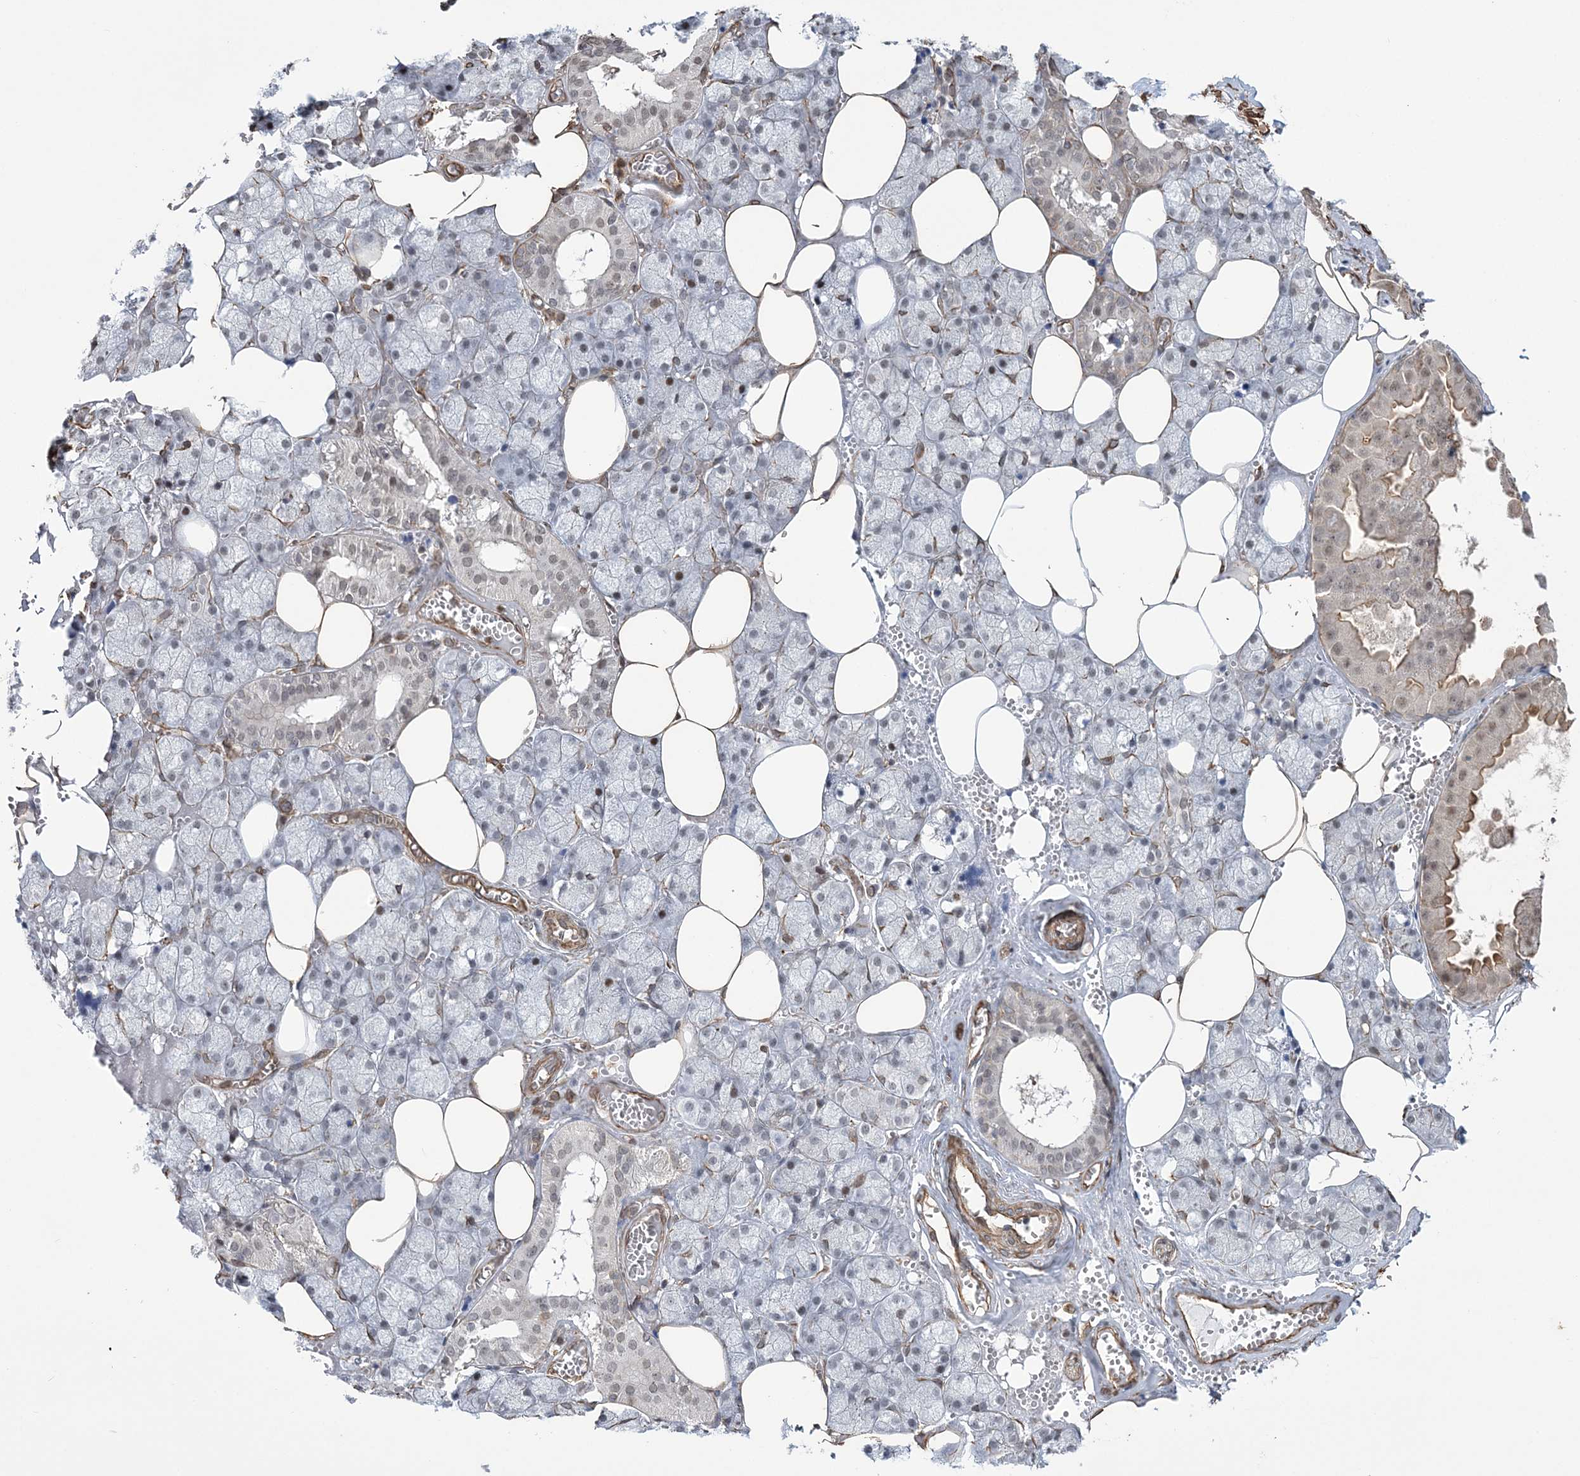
{"staining": {"intensity": "weak", "quantity": "25%-75%", "location": "nuclear"}, "tissue": "salivary gland", "cell_type": "Glandular cells", "image_type": "normal", "snomed": [{"axis": "morphology", "description": "Normal tissue, NOS"}, {"axis": "topography", "description": "Salivary gland"}], "caption": "Benign salivary gland exhibits weak nuclear expression in approximately 25%-75% of glandular cells.", "gene": "ATP11B", "patient": {"sex": "male", "age": 62}}